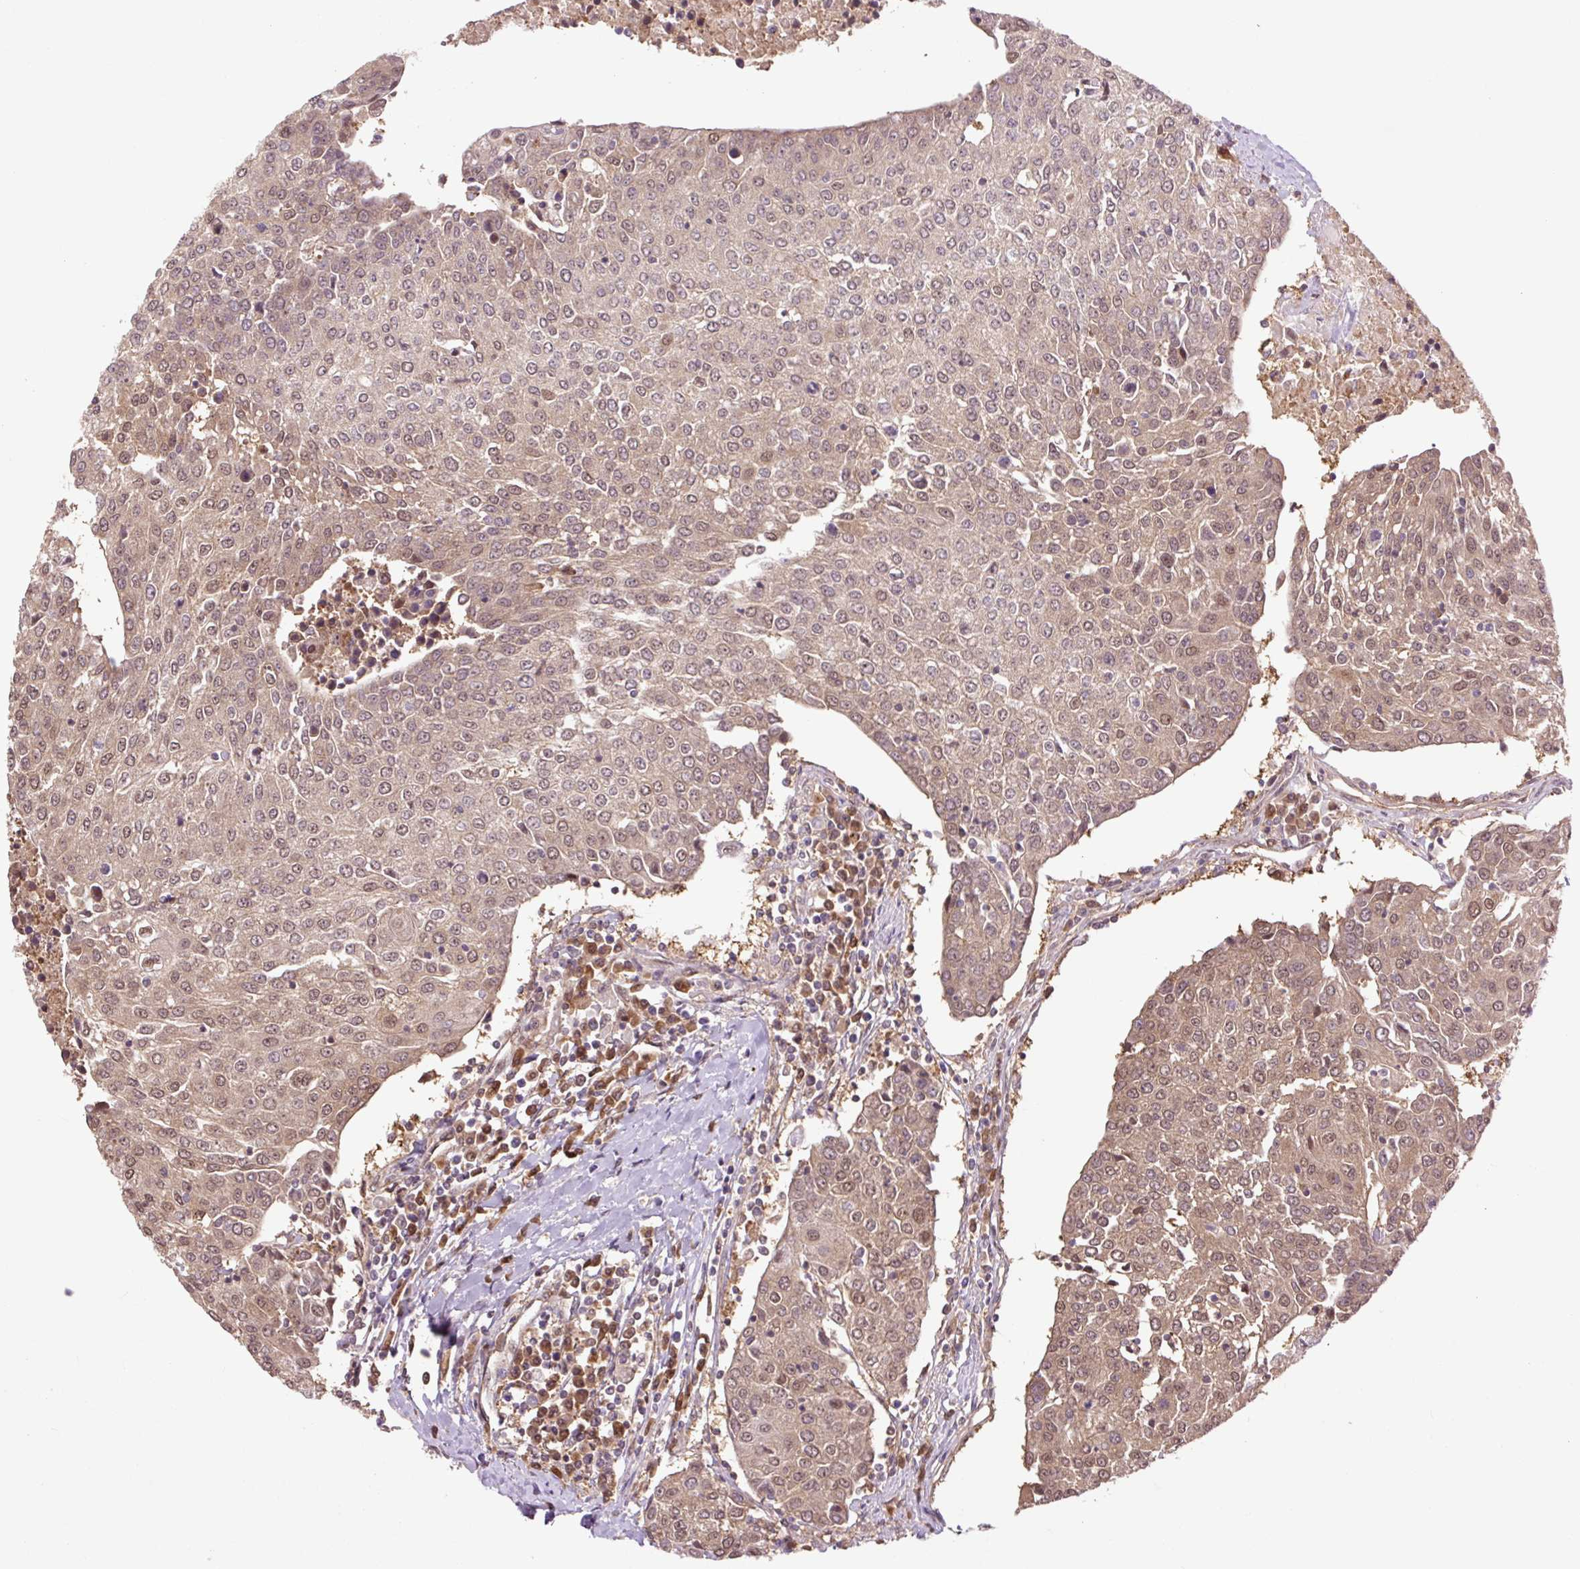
{"staining": {"intensity": "moderate", "quantity": ">75%", "location": "cytoplasmic/membranous,nuclear"}, "tissue": "urothelial cancer", "cell_type": "Tumor cells", "image_type": "cancer", "snomed": [{"axis": "morphology", "description": "Urothelial carcinoma, High grade"}, {"axis": "topography", "description": "Urinary bladder"}], "caption": "Moderate cytoplasmic/membranous and nuclear staining for a protein is appreciated in about >75% of tumor cells of urothelial carcinoma (high-grade) using immunohistochemistry.", "gene": "TPT1", "patient": {"sex": "female", "age": 85}}